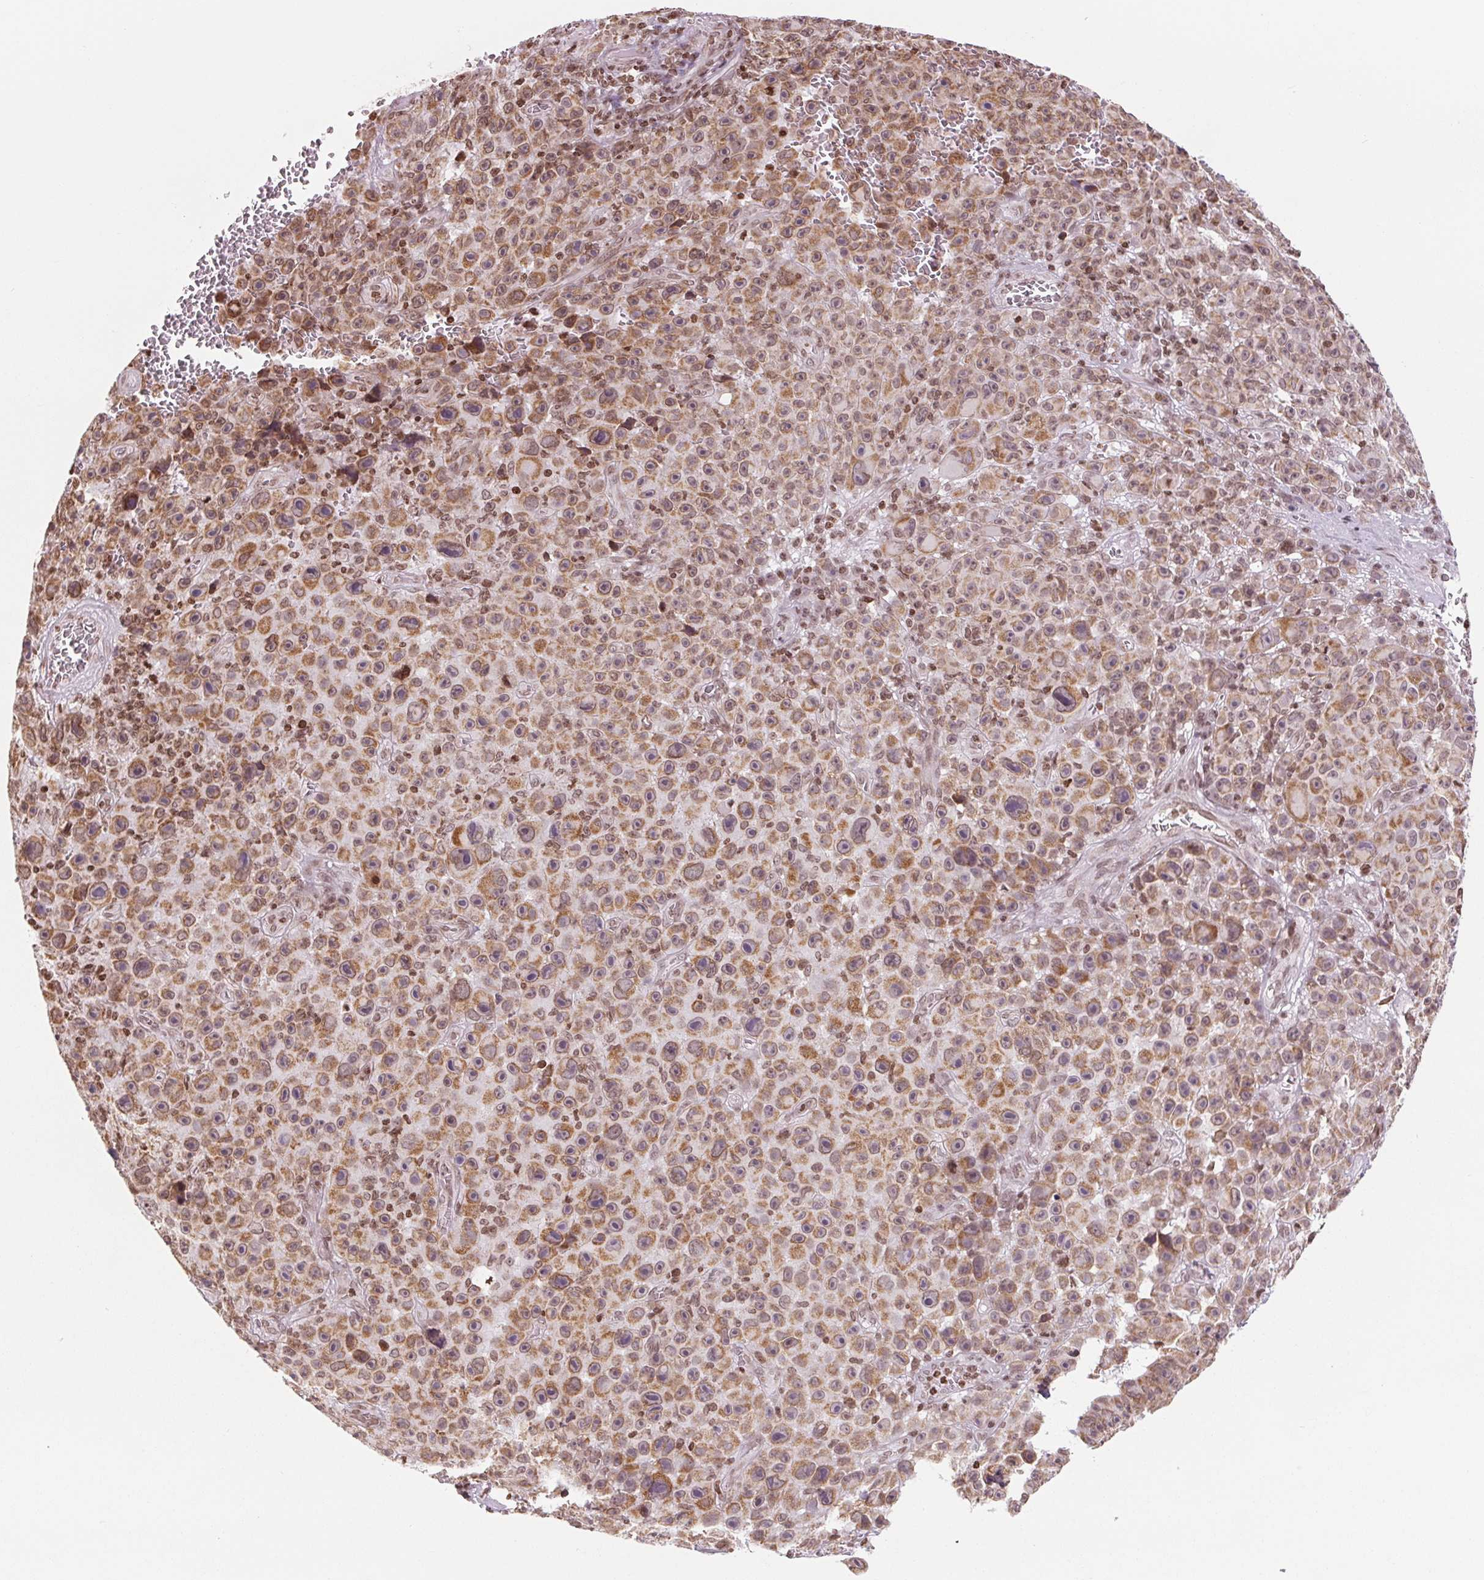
{"staining": {"intensity": "moderate", "quantity": ">75%", "location": "cytoplasmic/membranous,nuclear"}, "tissue": "melanoma", "cell_type": "Tumor cells", "image_type": "cancer", "snomed": [{"axis": "morphology", "description": "Malignant melanoma, NOS"}, {"axis": "topography", "description": "Skin"}], "caption": "The immunohistochemical stain highlights moderate cytoplasmic/membranous and nuclear expression in tumor cells of malignant melanoma tissue. The staining was performed using DAB to visualize the protein expression in brown, while the nuclei were stained in blue with hematoxylin (Magnification: 20x).", "gene": "SMIM12", "patient": {"sex": "female", "age": 82}}